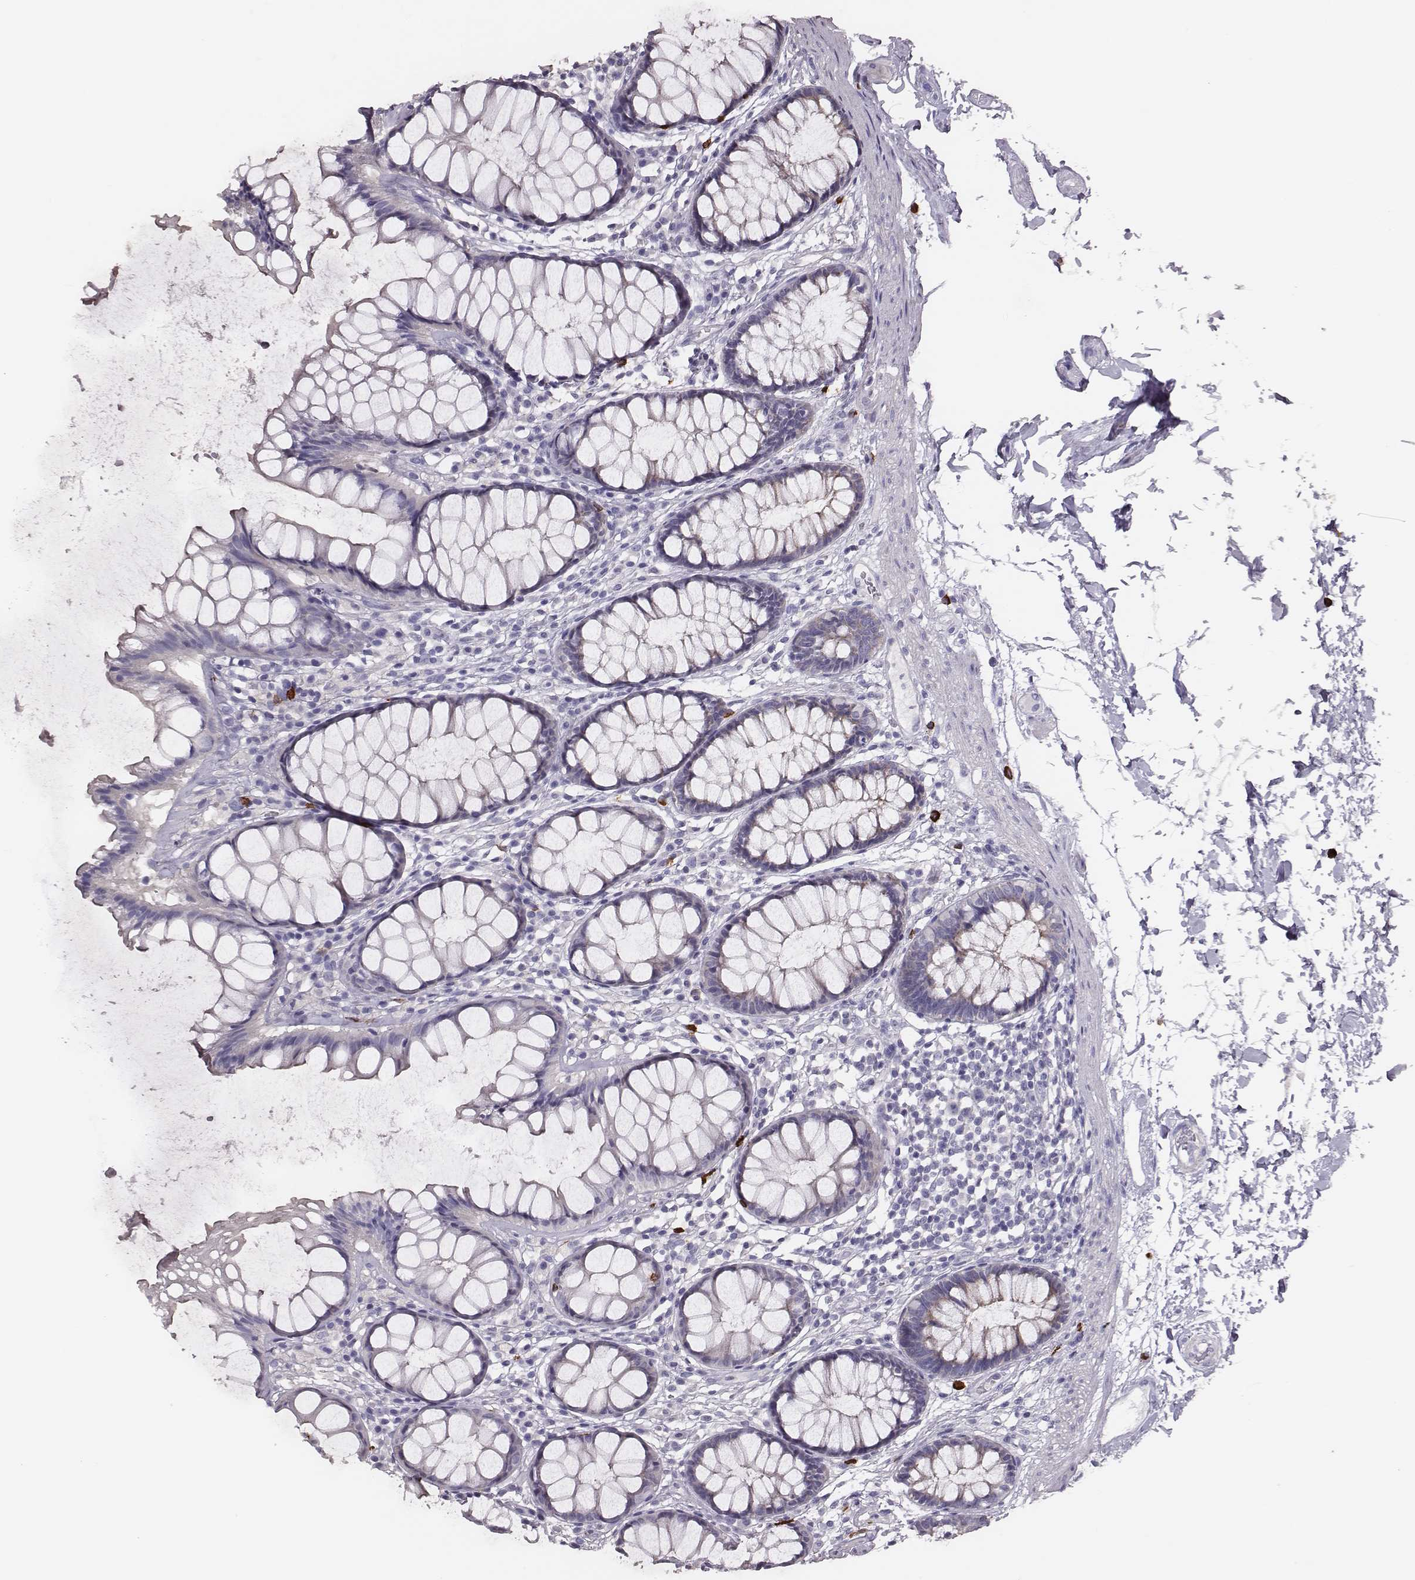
{"staining": {"intensity": "negative", "quantity": "none", "location": "none"}, "tissue": "rectum", "cell_type": "Glandular cells", "image_type": "normal", "snomed": [{"axis": "morphology", "description": "Normal tissue, NOS"}, {"axis": "topography", "description": "Rectum"}], "caption": "Protein analysis of unremarkable rectum shows no significant positivity in glandular cells. (Stains: DAB (3,3'-diaminobenzidine) immunohistochemistry (IHC) with hematoxylin counter stain, Microscopy: brightfield microscopy at high magnification).", "gene": "P2RY10", "patient": {"sex": "male", "age": 72}}